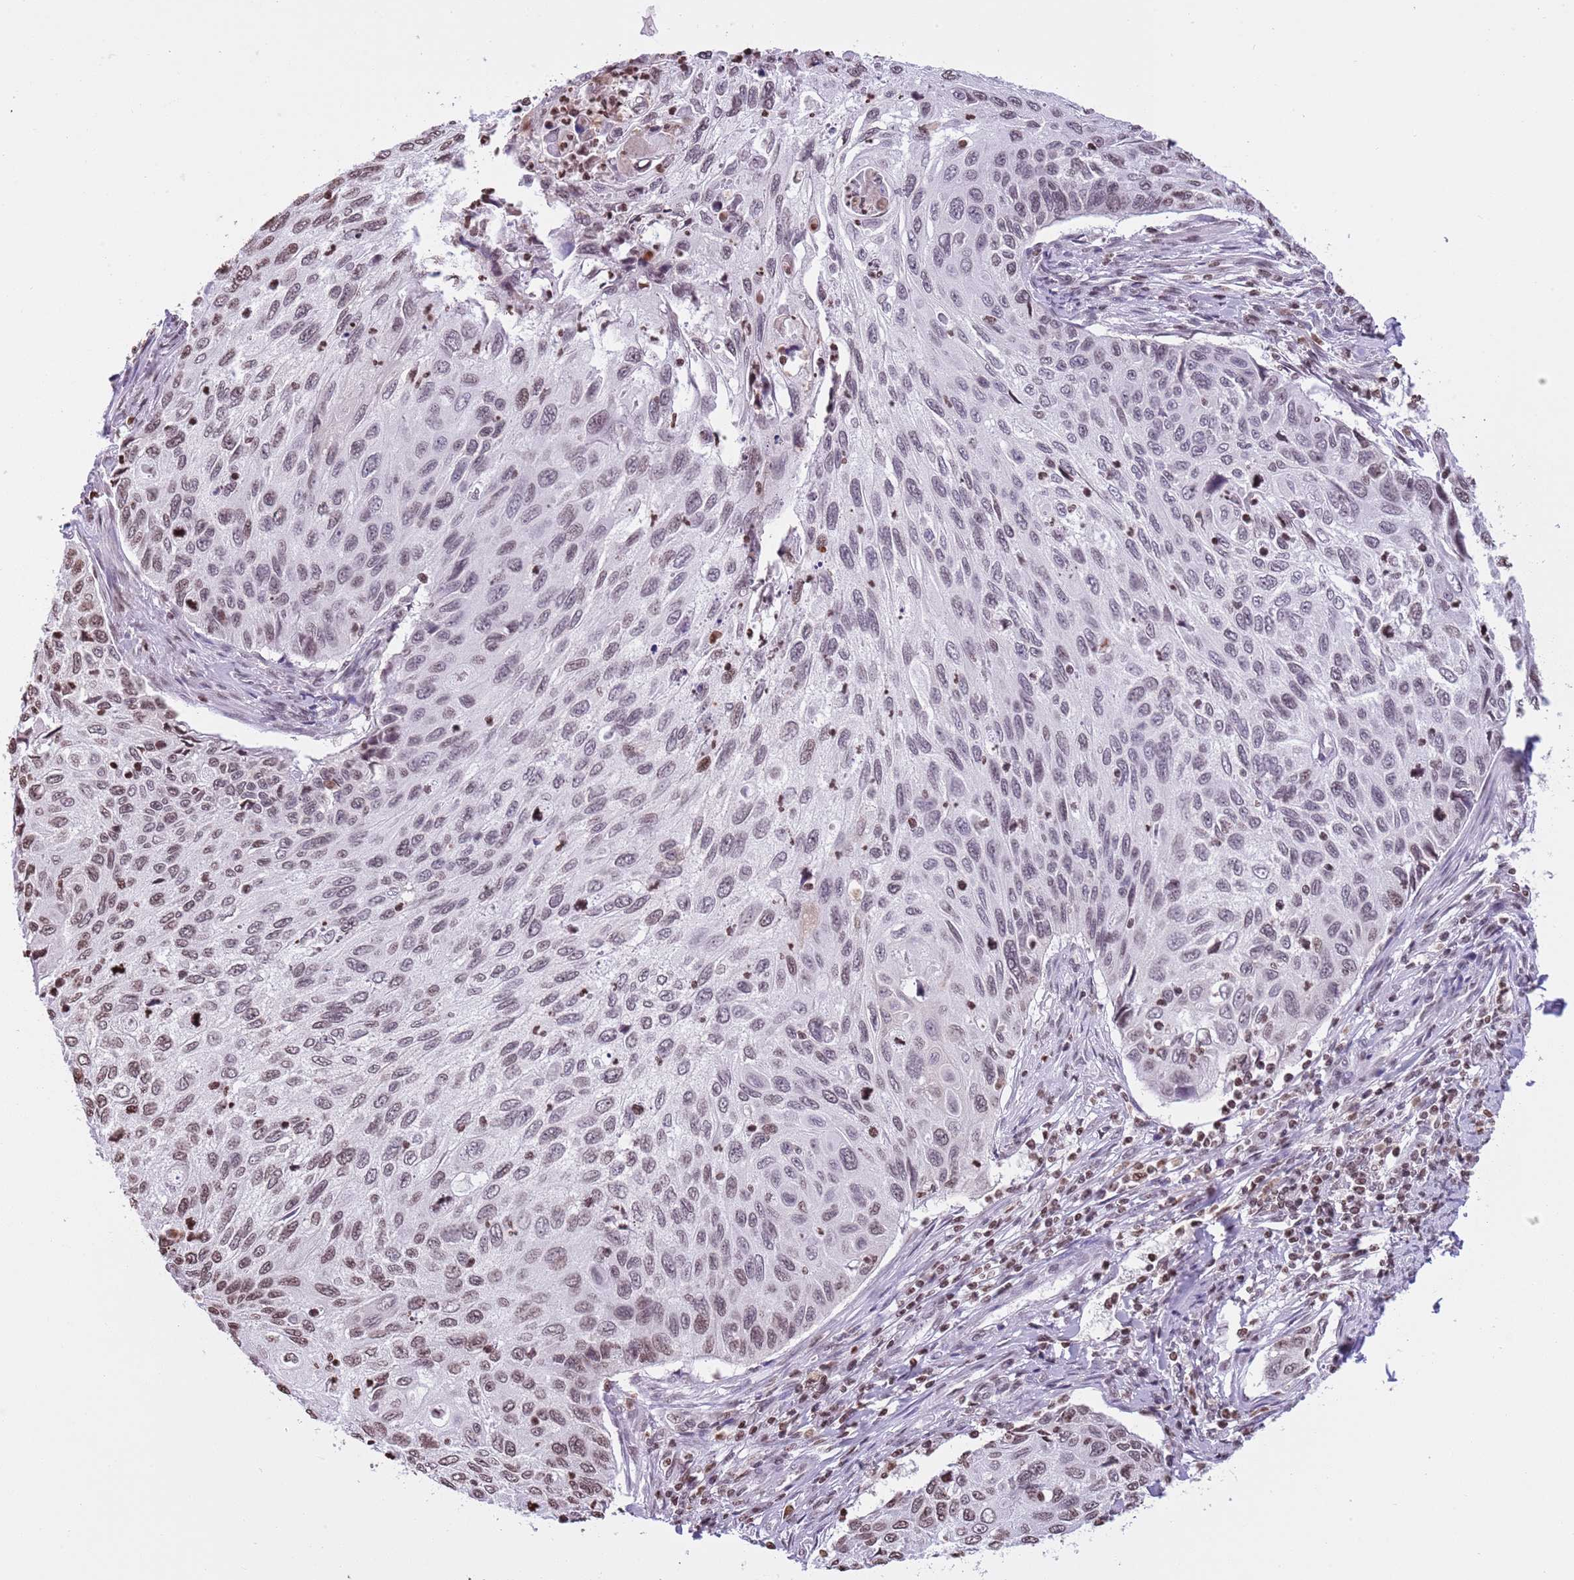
{"staining": {"intensity": "weak", "quantity": "25%-75%", "location": "nuclear"}, "tissue": "cervical cancer", "cell_type": "Tumor cells", "image_type": "cancer", "snomed": [{"axis": "morphology", "description": "Squamous cell carcinoma, NOS"}, {"axis": "topography", "description": "Cervix"}], "caption": "Immunohistochemistry of human squamous cell carcinoma (cervical) displays low levels of weak nuclear positivity in about 25%-75% of tumor cells. The staining was performed using DAB to visualize the protein expression in brown, while the nuclei were stained in blue with hematoxylin (Magnification: 20x).", "gene": "KPNA3", "patient": {"sex": "female", "age": 70}}